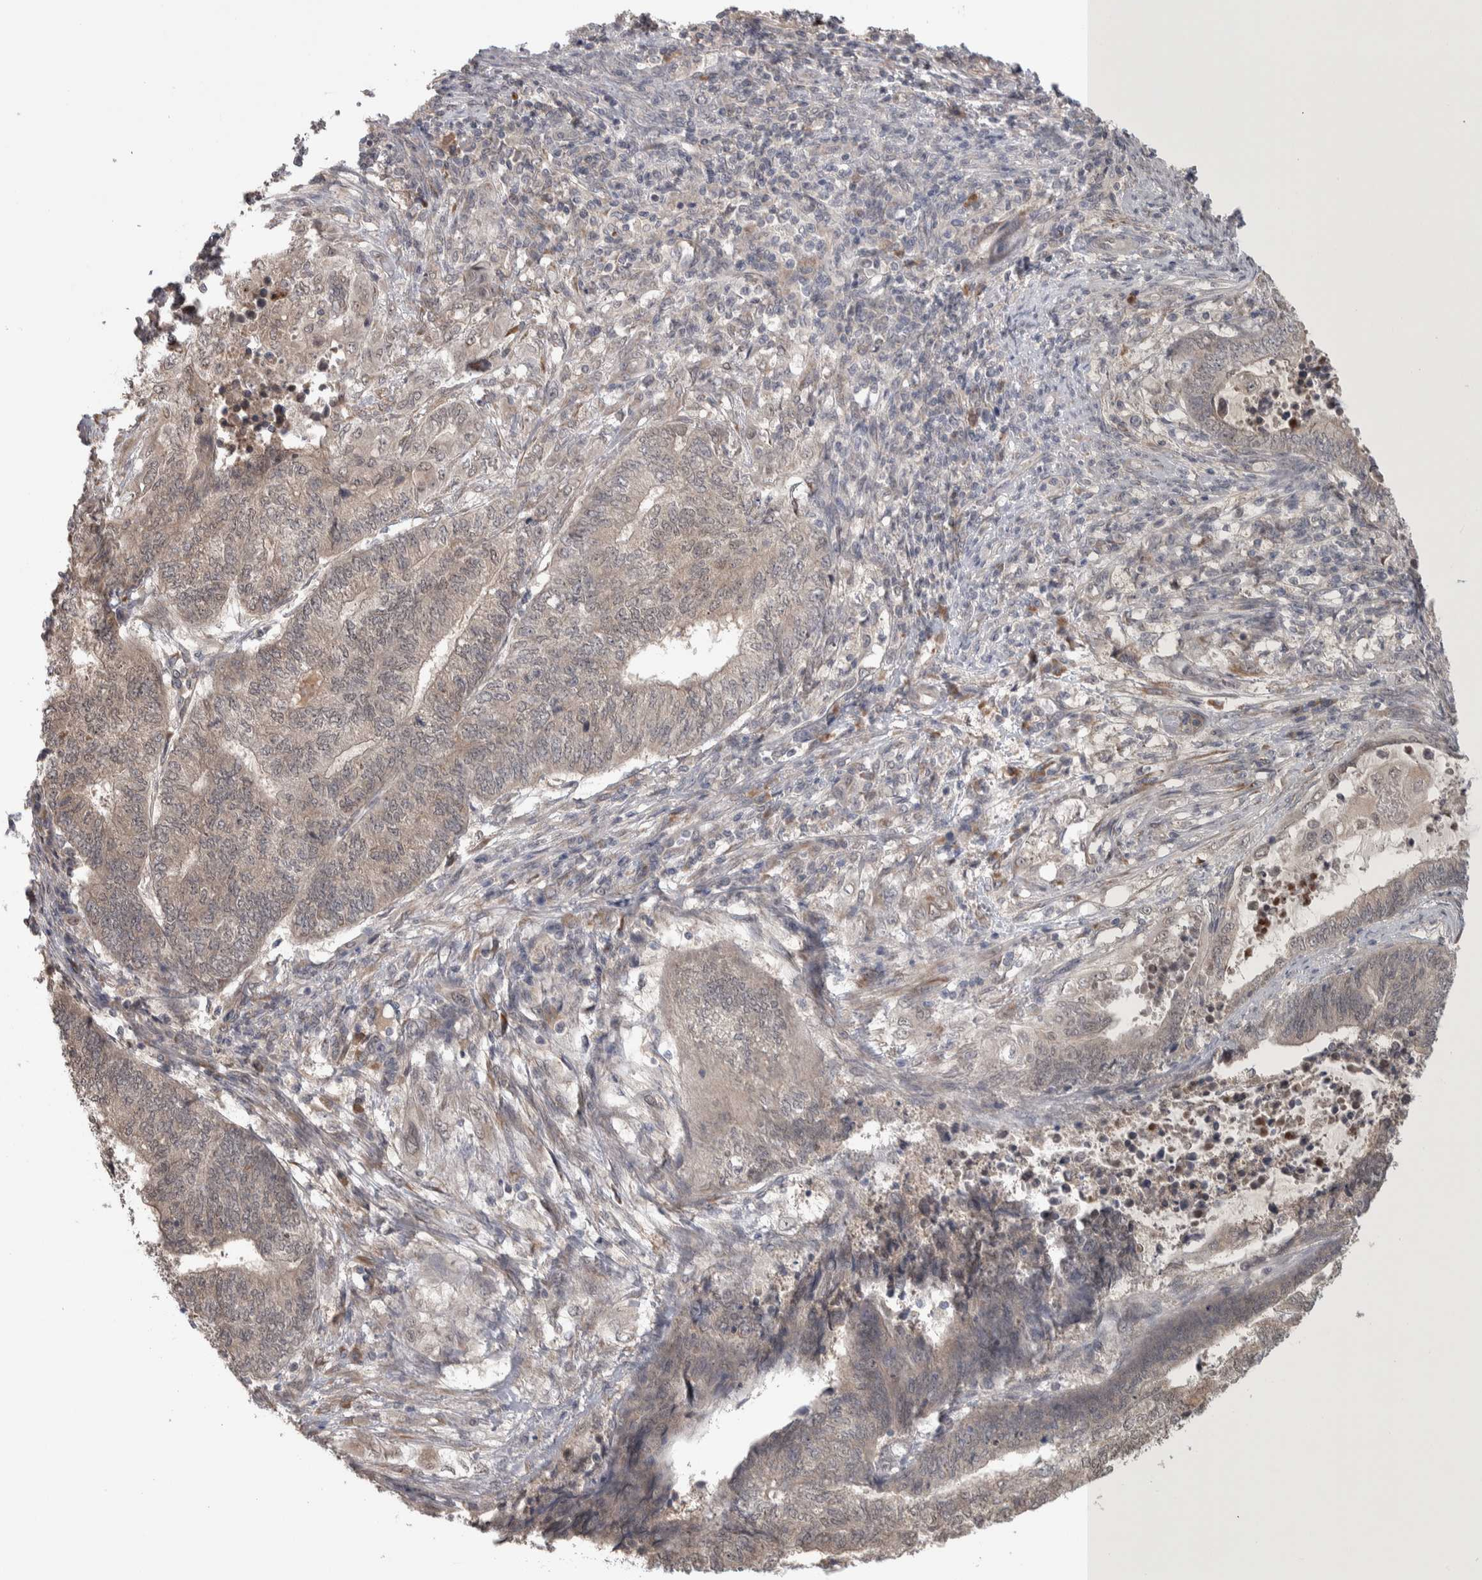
{"staining": {"intensity": "weak", "quantity": "<25%", "location": "cytoplasmic/membranous"}, "tissue": "endometrial cancer", "cell_type": "Tumor cells", "image_type": "cancer", "snomed": [{"axis": "morphology", "description": "Adenocarcinoma, NOS"}, {"axis": "topography", "description": "Uterus"}, {"axis": "topography", "description": "Endometrium"}], "caption": "DAB immunohistochemical staining of human endometrial cancer (adenocarcinoma) reveals no significant expression in tumor cells.", "gene": "CUL2", "patient": {"sex": "female", "age": 70}}